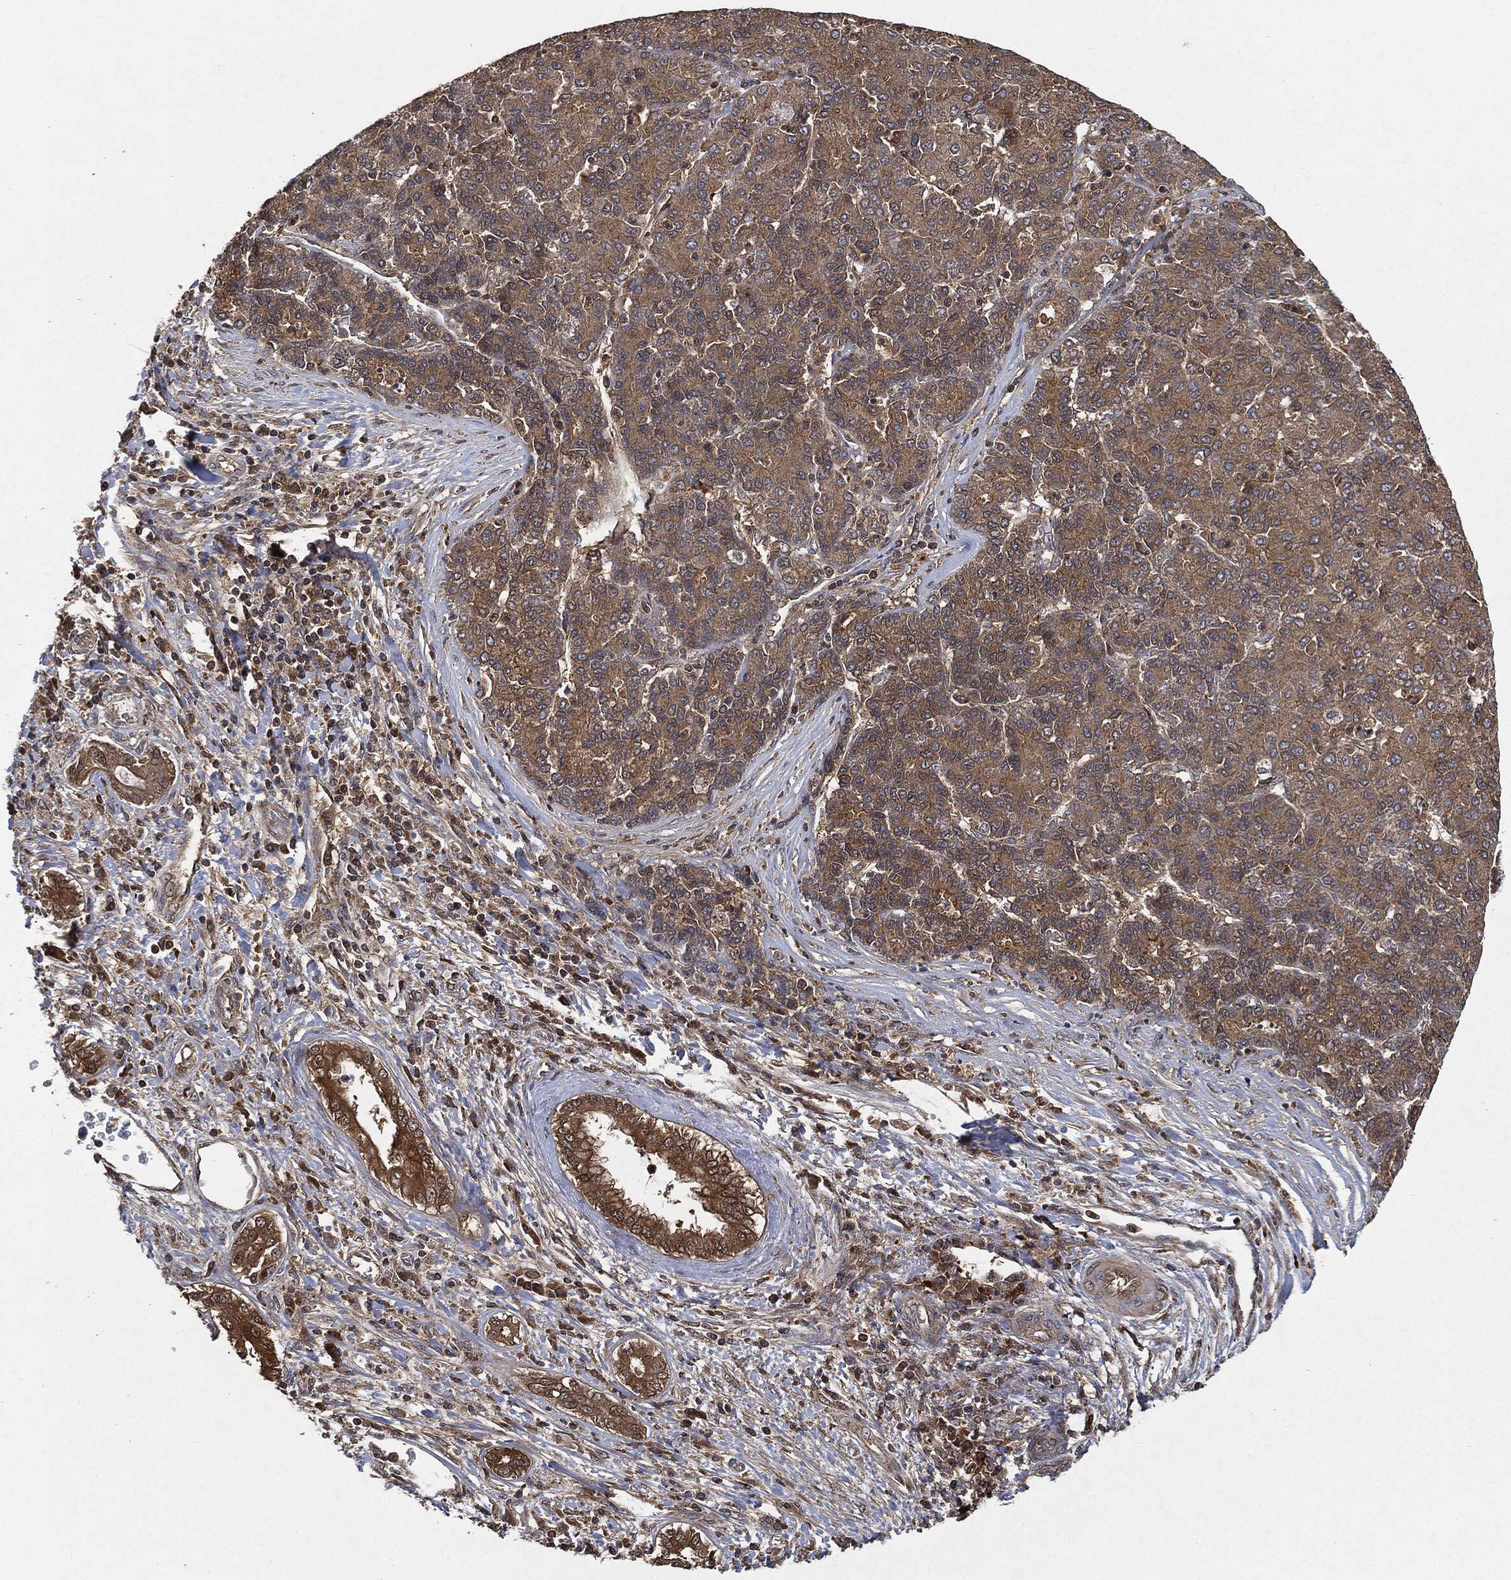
{"staining": {"intensity": "moderate", "quantity": ">75%", "location": "cytoplasmic/membranous"}, "tissue": "liver cancer", "cell_type": "Tumor cells", "image_type": "cancer", "snomed": [{"axis": "morphology", "description": "Carcinoma, Hepatocellular, NOS"}, {"axis": "topography", "description": "Liver"}], "caption": "Moderate cytoplasmic/membranous positivity for a protein is seen in approximately >75% of tumor cells of liver cancer (hepatocellular carcinoma) using immunohistochemistry (IHC).", "gene": "BRAF", "patient": {"sex": "male", "age": 65}}